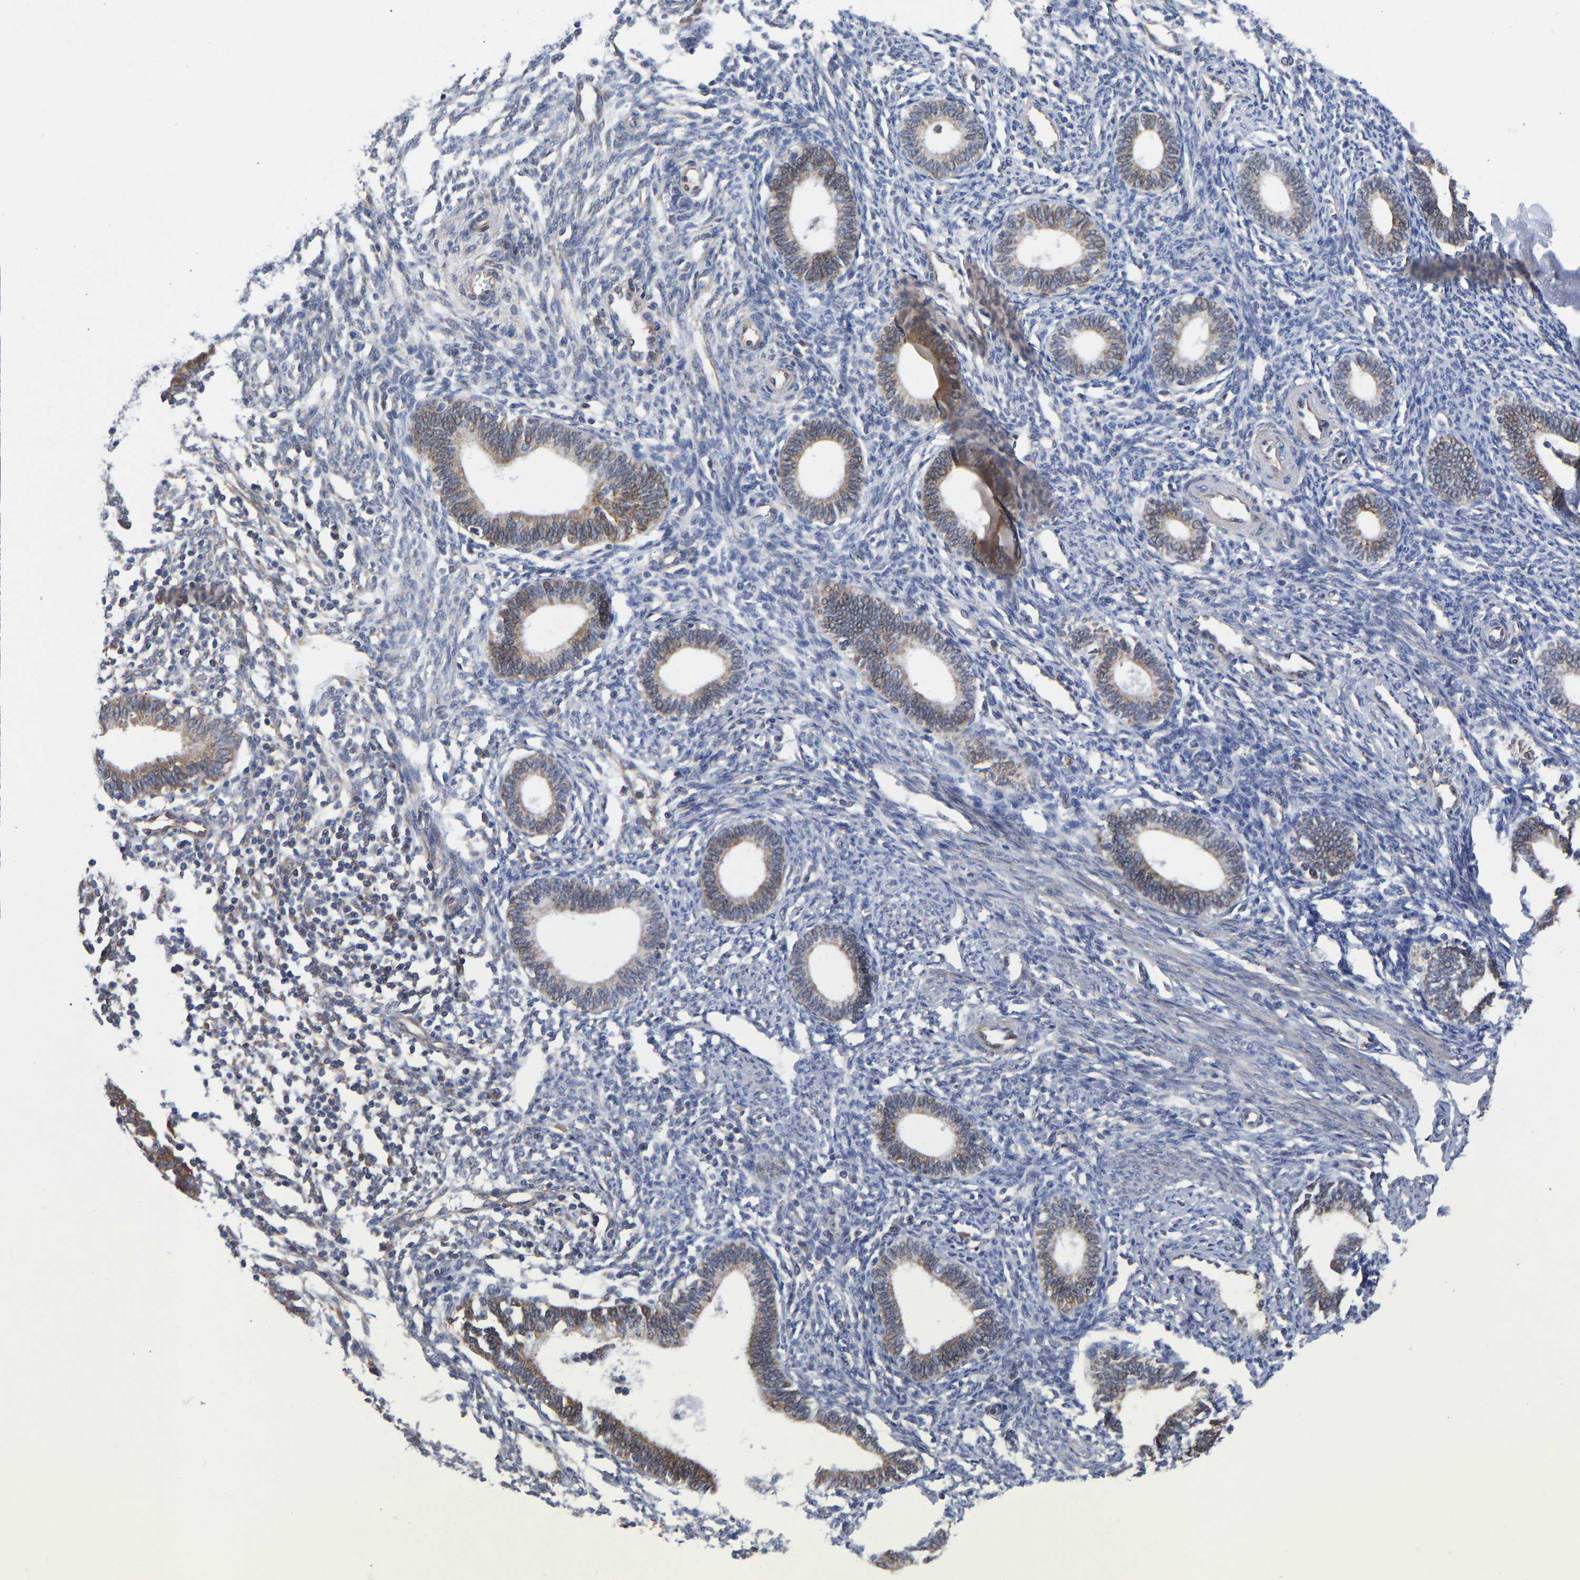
{"staining": {"intensity": "moderate", "quantity": "<25%", "location": "cytoplasmic/membranous"}, "tissue": "endometrium", "cell_type": "Cells in endometrial stroma", "image_type": "normal", "snomed": [{"axis": "morphology", "description": "Normal tissue, NOS"}, {"axis": "topography", "description": "Endometrium"}], "caption": "Immunohistochemical staining of normal endometrium reveals low levels of moderate cytoplasmic/membranous positivity in approximately <25% of cells in endometrial stroma. Ihc stains the protein of interest in brown and the nuclei are stained blue.", "gene": "FRRS1", "patient": {"sex": "female", "age": 41}}